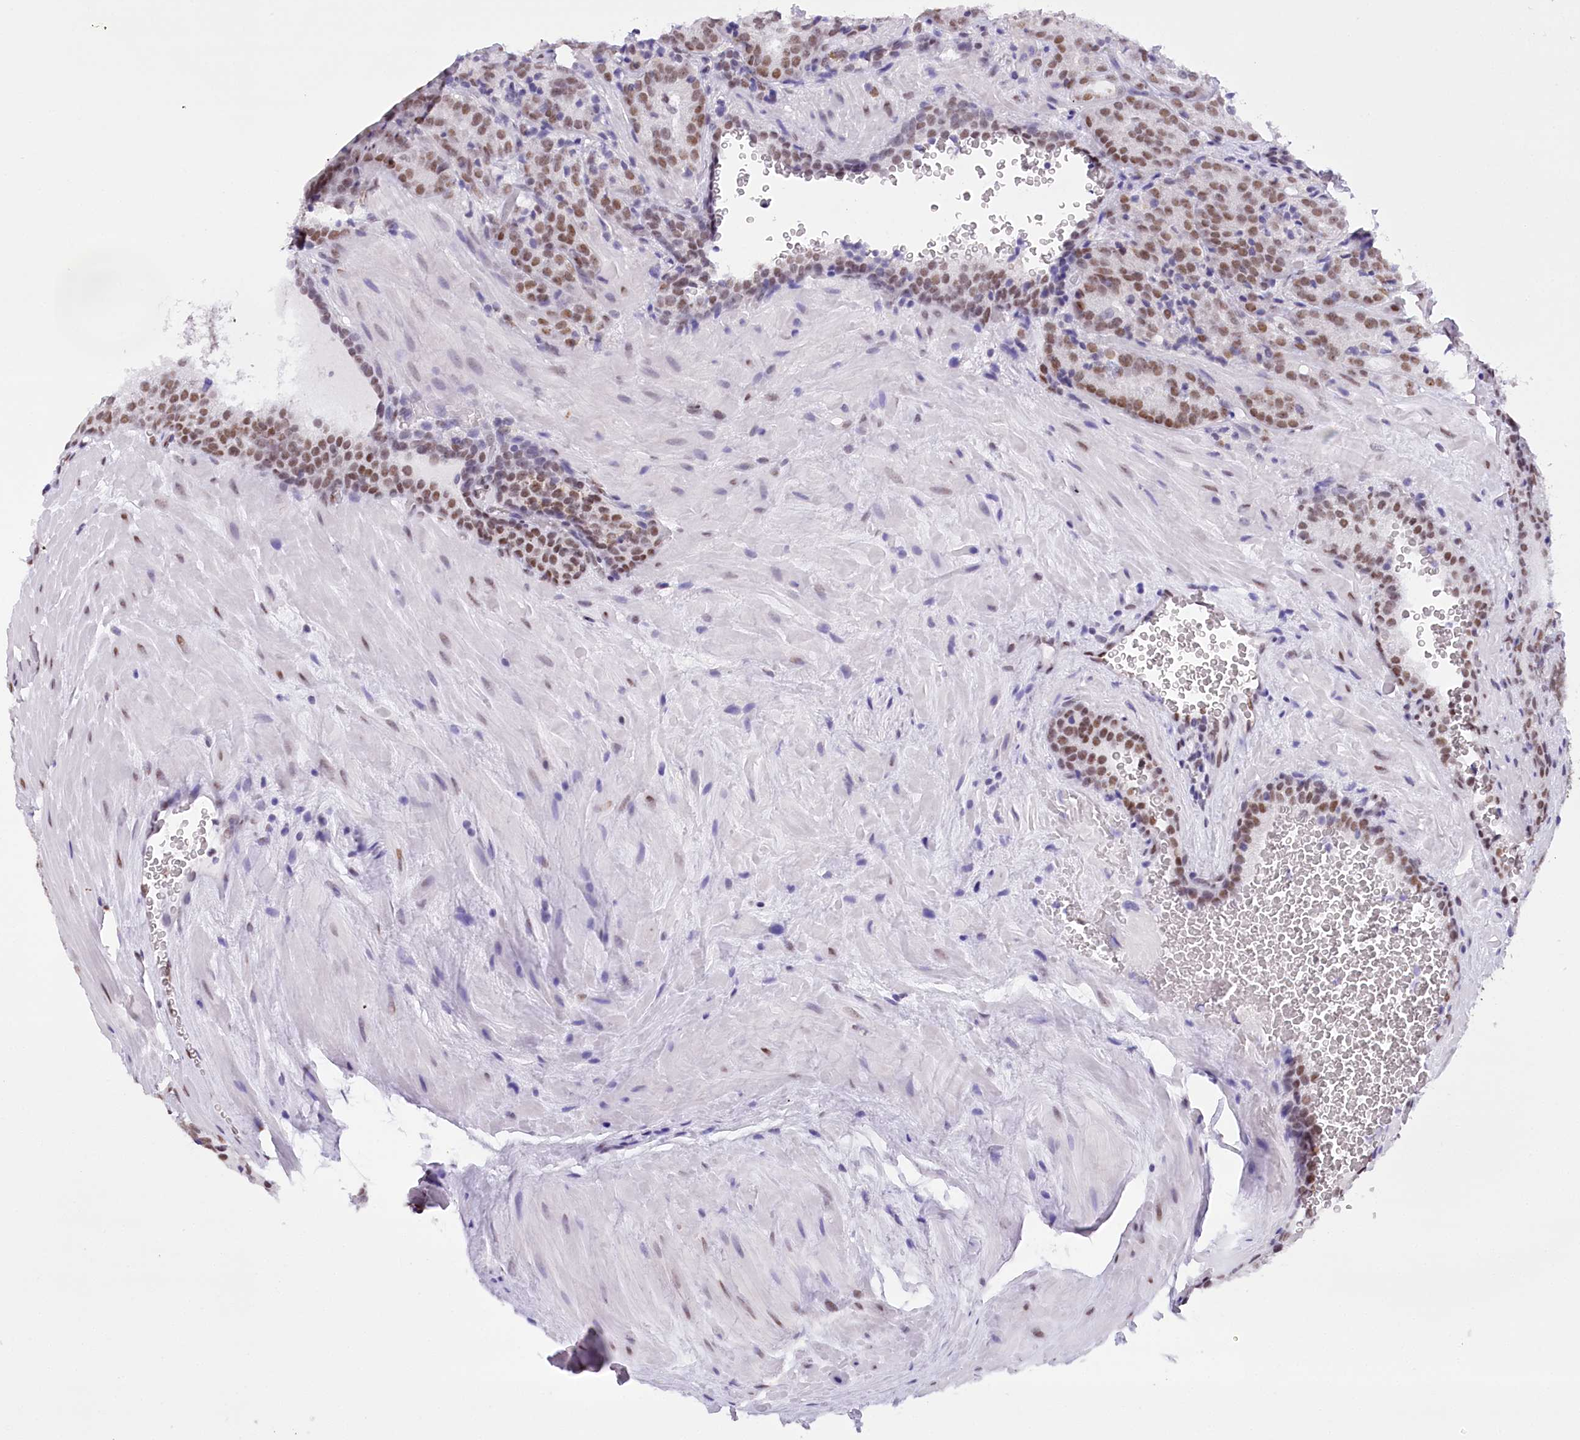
{"staining": {"intensity": "moderate", "quantity": ">75%", "location": "nuclear"}, "tissue": "prostate cancer", "cell_type": "Tumor cells", "image_type": "cancer", "snomed": [{"axis": "morphology", "description": "Adenocarcinoma, Low grade"}, {"axis": "topography", "description": "Prostate"}], "caption": "Protein analysis of prostate low-grade adenocarcinoma tissue exhibits moderate nuclear positivity in about >75% of tumor cells.", "gene": "HNRNPA0", "patient": {"sex": "male", "age": 69}}